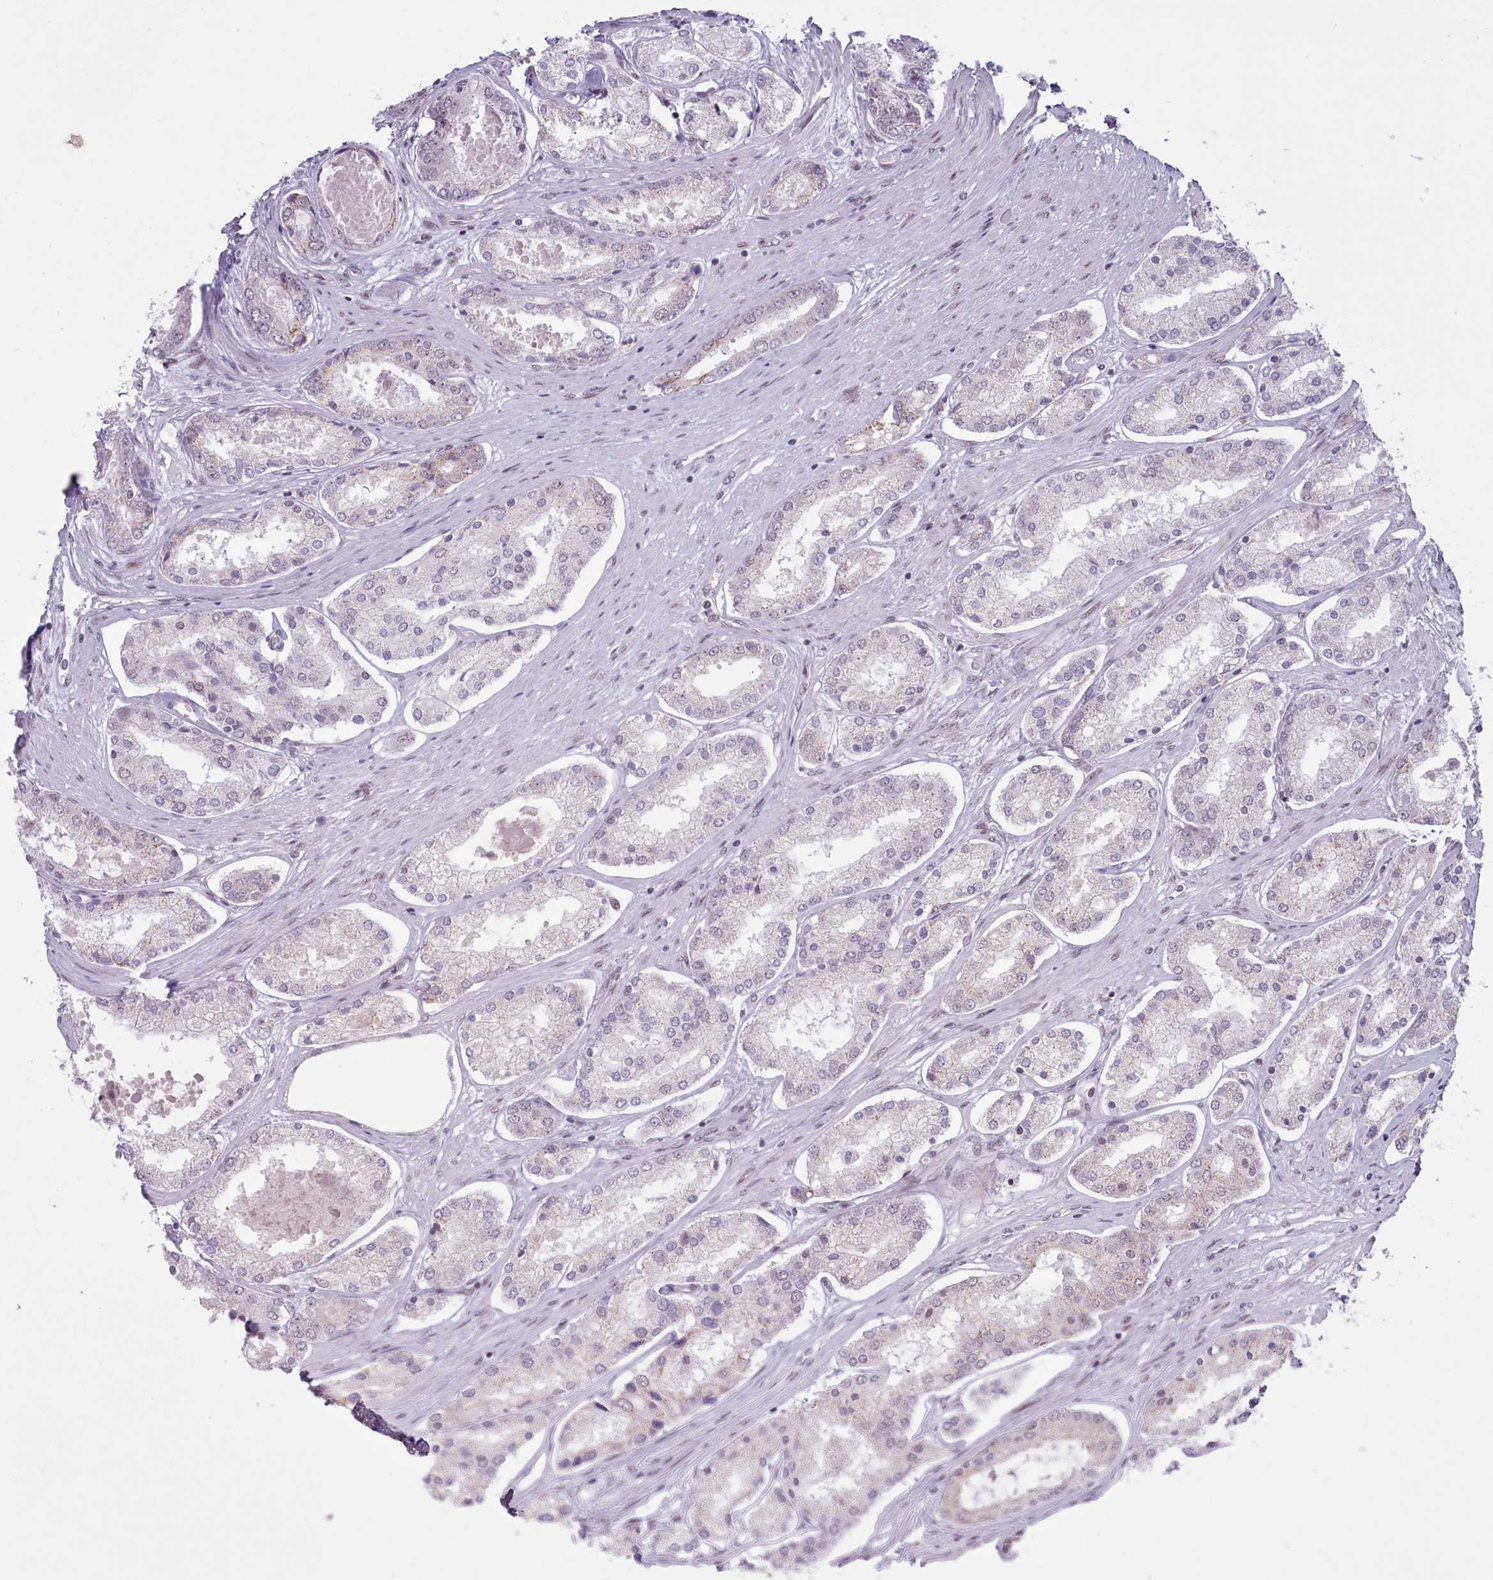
{"staining": {"intensity": "negative", "quantity": "none", "location": "none"}, "tissue": "prostate cancer", "cell_type": "Tumor cells", "image_type": "cancer", "snomed": [{"axis": "morphology", "description": "Adenocarcinoma, Low grade"}, {"axis": "topography", "description": "Prostate"}], "caption": "Immunohistochemical staining of human prostate cancer shows no significant expression in tumor cells.", "gene": "RFX1", "patient": {"sex": "male", "age": 68}}